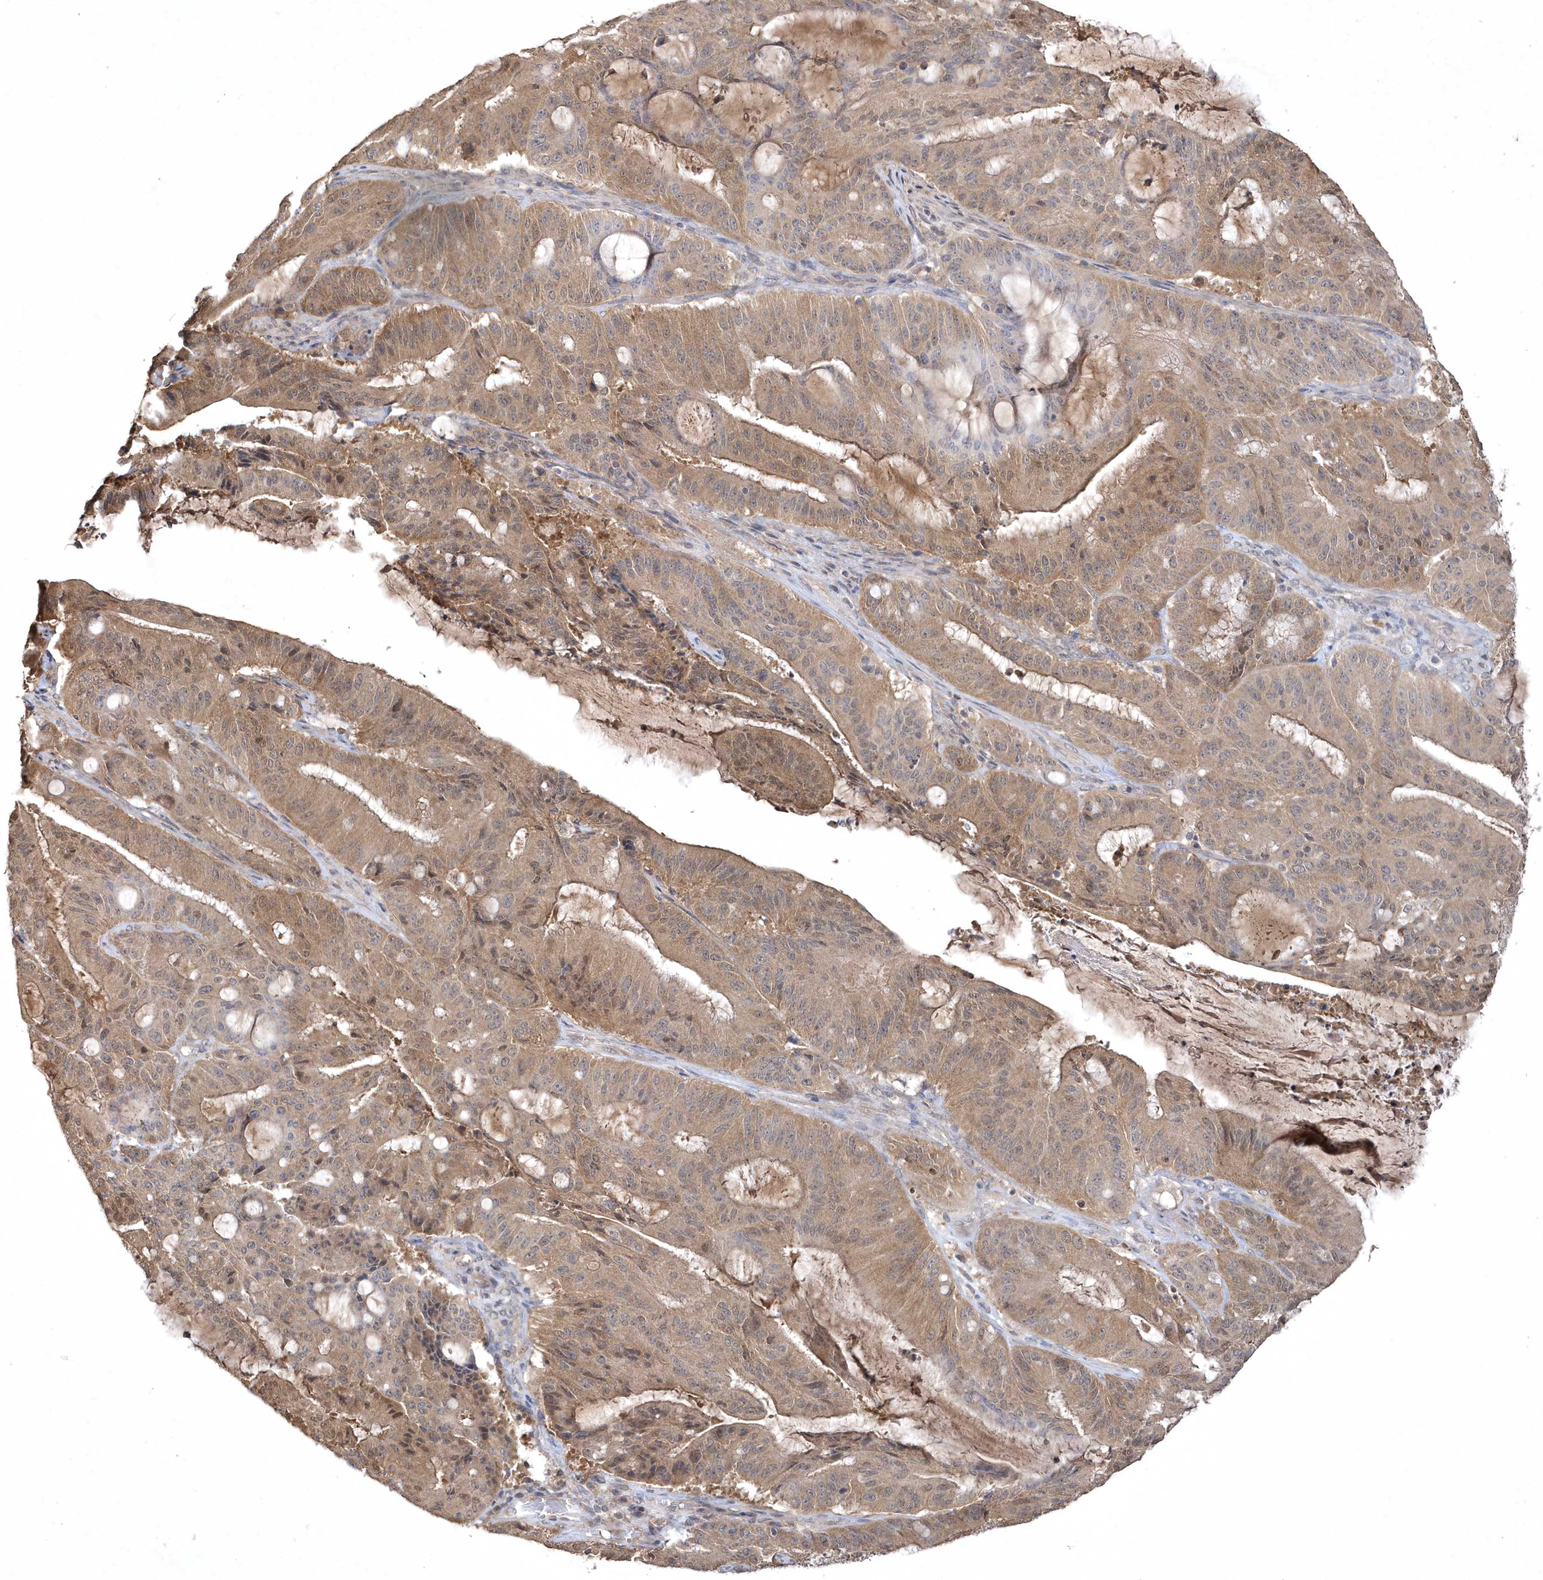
{"staining": {"intensity": "moderate", "quantity": ">75%", "location": "cytoplasmic/membranous,nuclear"}, "tissue": "liver cancer", "cell_type": "Tumor cells", "image_type": "cancer", "snomed": [{"axis": "morphology", "description": "Normal tissue, NOS"}, {"axis": "morphology", "description": "Cholangiocarcinoma"}, {"axis": "topography", "description": "Liver"}, {"axis": "topography", "description": "Peripheral nerve tissue"}], "caption": "Liver cancer (cholangiocarcinoma) was stained to show a protein in brown. There is medium levels of moderate cytoplasmic/membranous and nuclear expression in approximately >75% of tumor cells. (Brightfield microscopy of DAB IHC at high magnification).", "gene": "AKR7A2", "patient": {"sex": "female", "age": 73}}